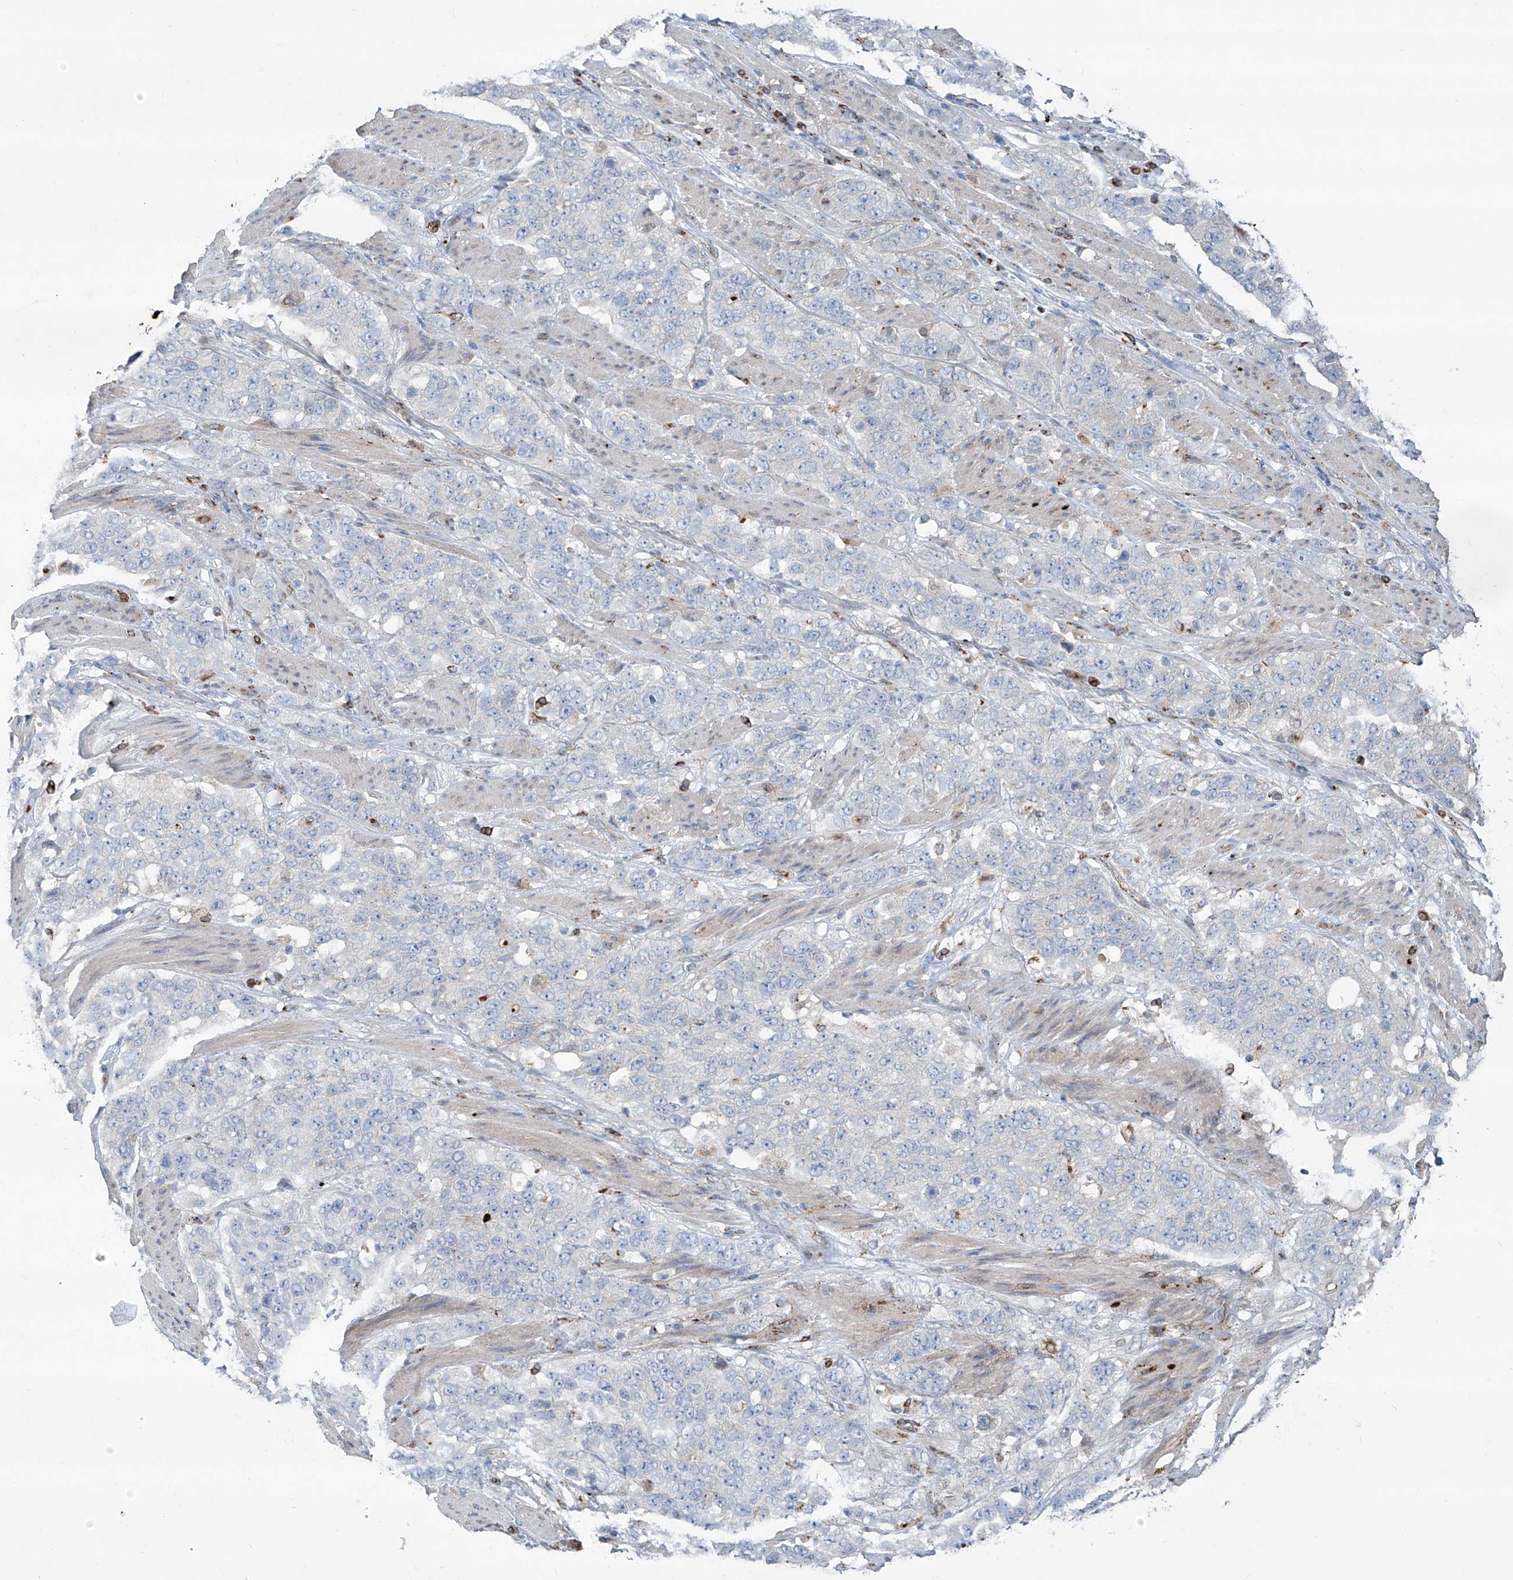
{"staining": {"intensity": "negative", "quantity": "none", "location": "none"}, "tissue": "stomach cancer", "cell_type": "Tumor cells", "image_type": "cancer", "snomed": [{"axis": "morphology", "description": "Adenocarcinoma, NOS"}, {"axis": "topography", "description": "Stomach"}], "caption": "Tumor cells are negative for protein expression in human stomach cancer.", "gene": "CDH5", "patient": {"sex": "male", "age": 48}}